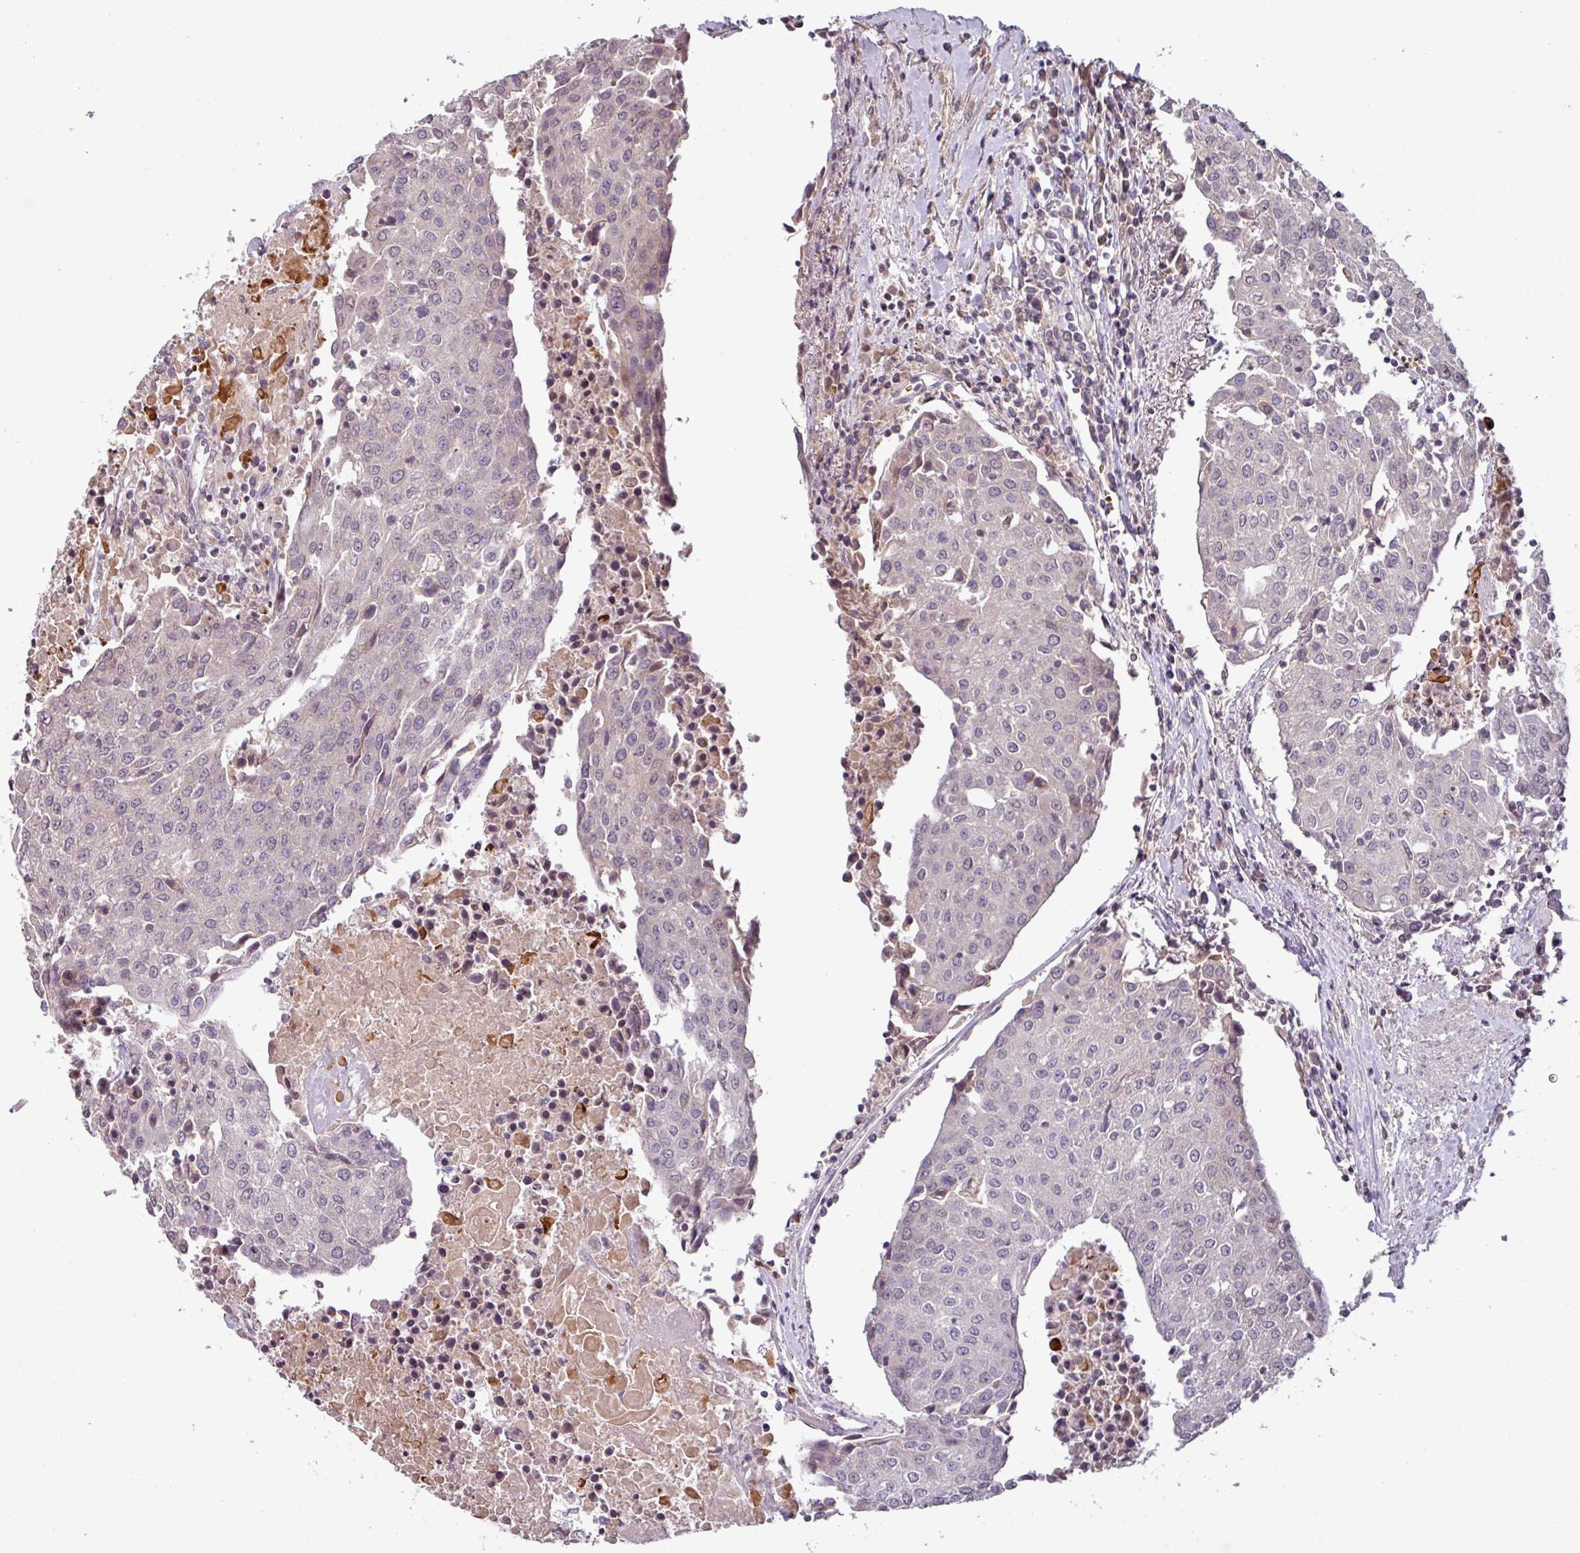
{"staining": {"intensity": "negative", "quantity": "none", "location": "none"}, "tissue": "urothelial cancer", "cell_type": "Tumor cells", "image_type": "cancer", "snomed": [{"axis": "morphology", "description": "Urothelial carcinoma, High grade"}, {"axis": "topography", "description": "Urinary bladder"}], "caption": "Human urothelial cancer stained for a protein using immunohistochemistry demonstrates no expression in tumor cells.", "gene": "SLC5A10", "patient": {"sex": "female", "age": 85}}